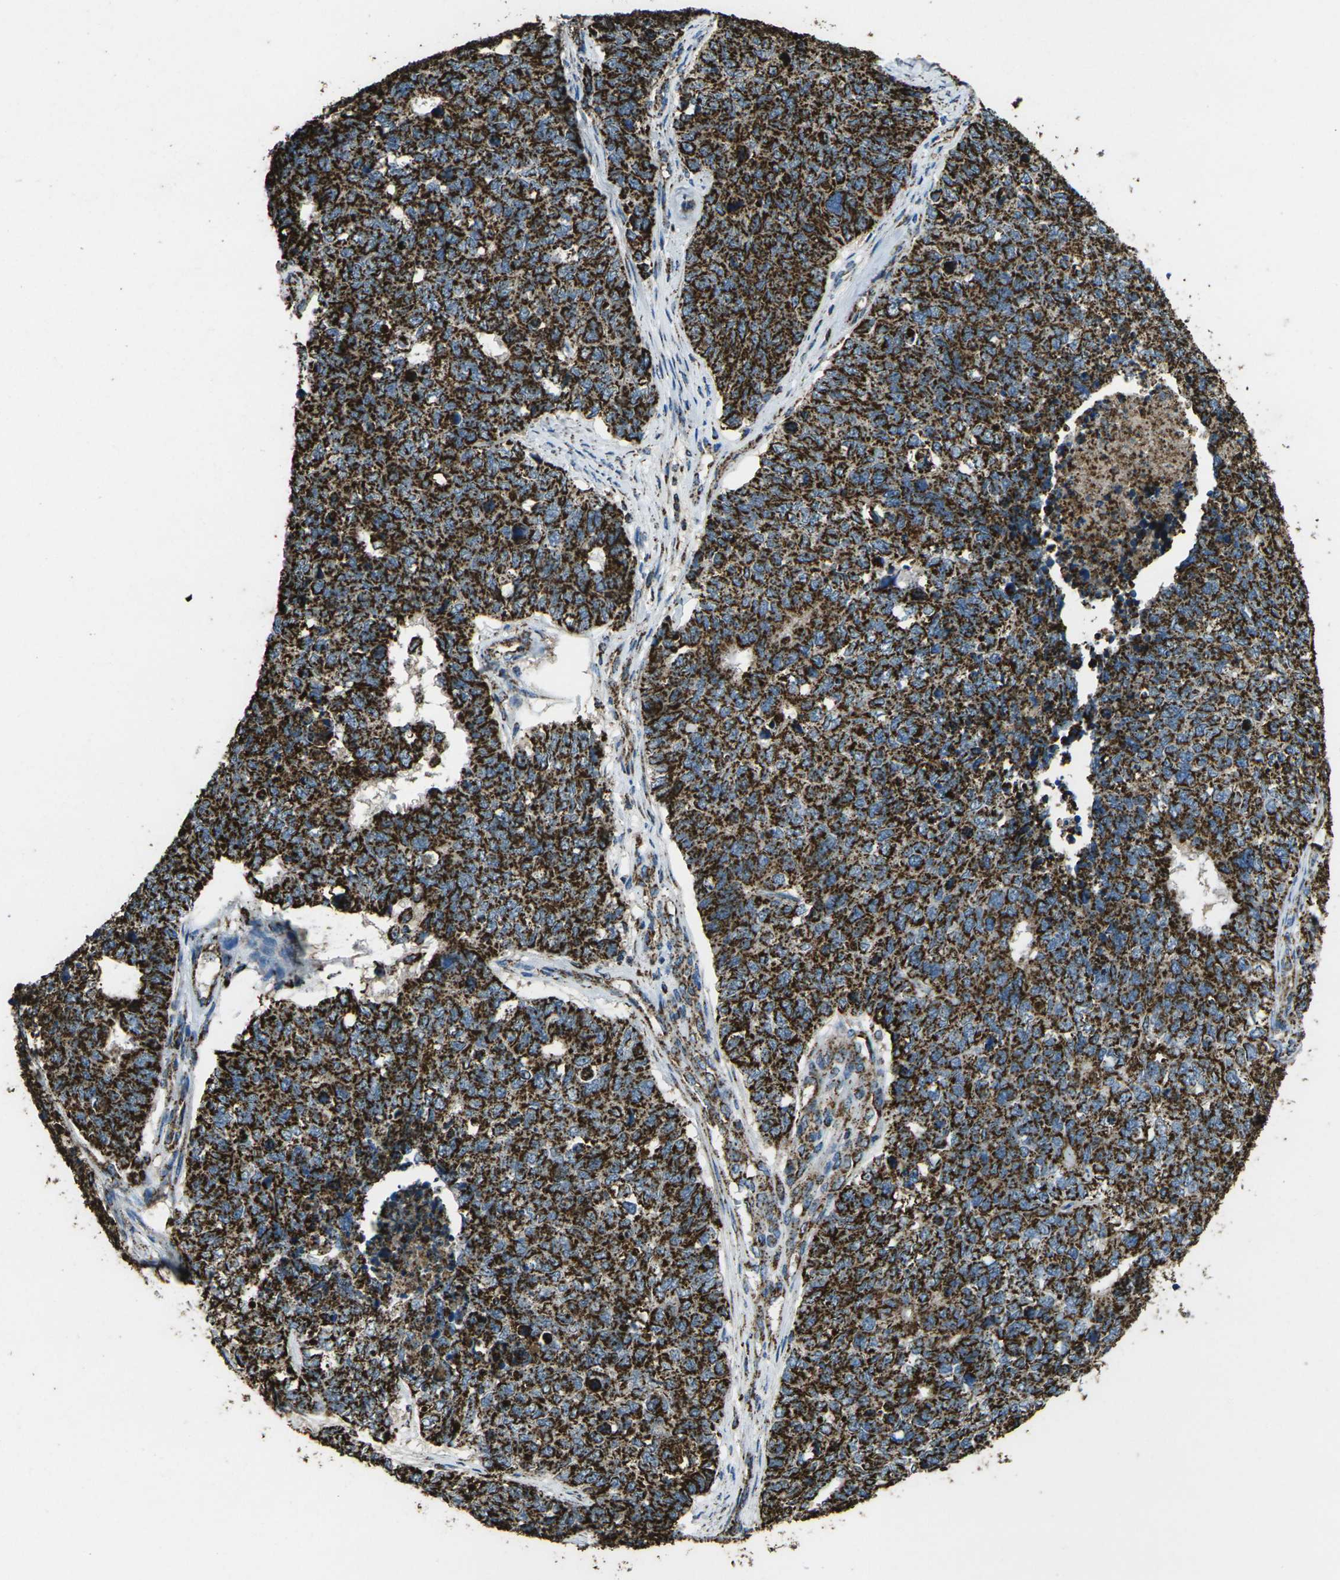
{"staining": {"intensity": "strong", "quantity": ">75%", "location": "cytoplasmic/membranous"}, "tissue": "cervical cancer", "cell_type": "Tumor cells", "image_type": "cancer", "snomed": [{"axis": "morphology", "description": "Squamous cell carcinoma, NOS"}, {"axis": "topography", "description": "Cervix"}], "caption": "A brown stain highlights strong cytoplasmic/membranous staining of a protein in cervical squamous cell carcinoma tumor cells.", "gene": "KLHL5", "patient": {"sex": "female", "age": 63}}